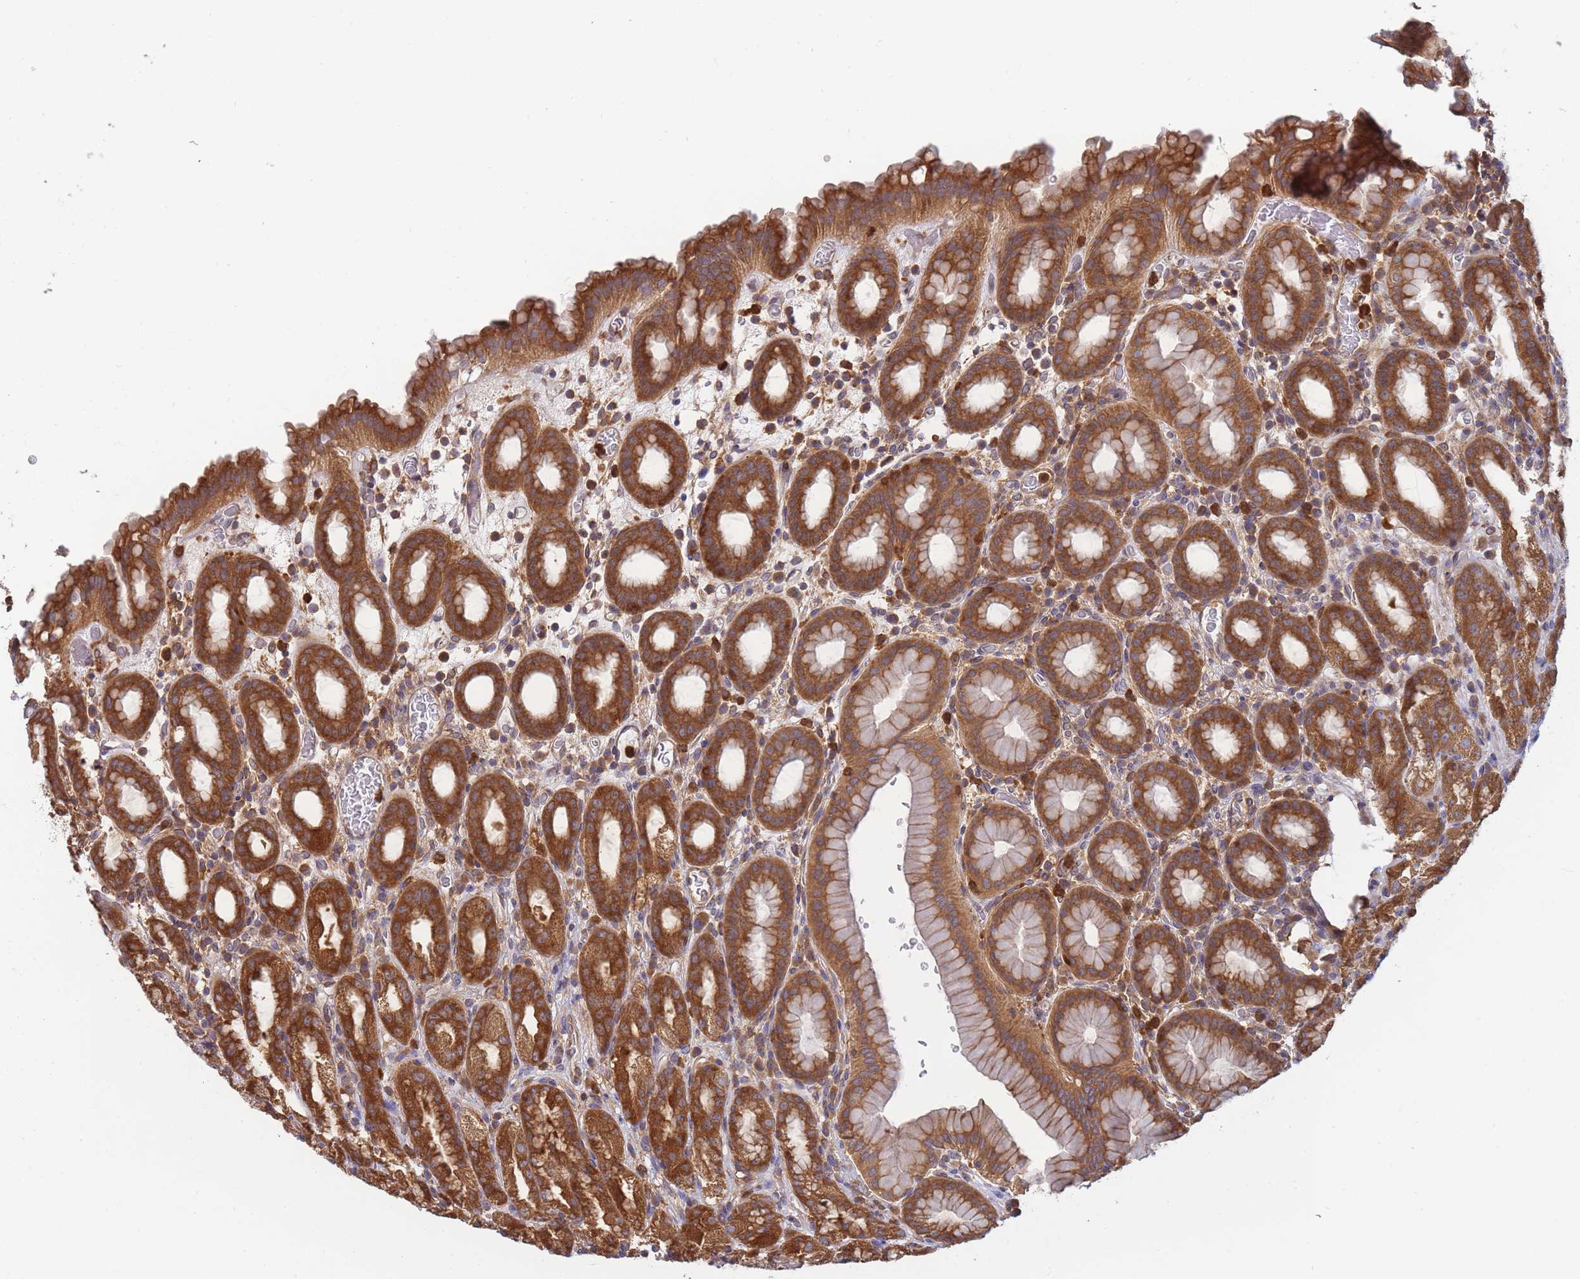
{"staining": {"intensity": "strong", "quantity": ">75%", "location": "cytoplasmic/membranous"}, "tissue": "stomach", "cell_type": "Glandular cells", "image_type": "normal", "snomed": [{"axis": "morphology", "description": "Normal tissue, NOS"}, {"axis": "topography", "description": "Stomach, upper"}, {"axis": "topography", "description": "Stomach, lower"}, {"axis": "topography", "description": "Small intestine"}], "caption": "About >75% of glandular cells in normal human stomach display strong cytoplasmic/membranous protein positivity as visualized by brown immunohistochemical staining.", "gene": "SLC4A9", "patient": {"sex": "male", "age": 68}}